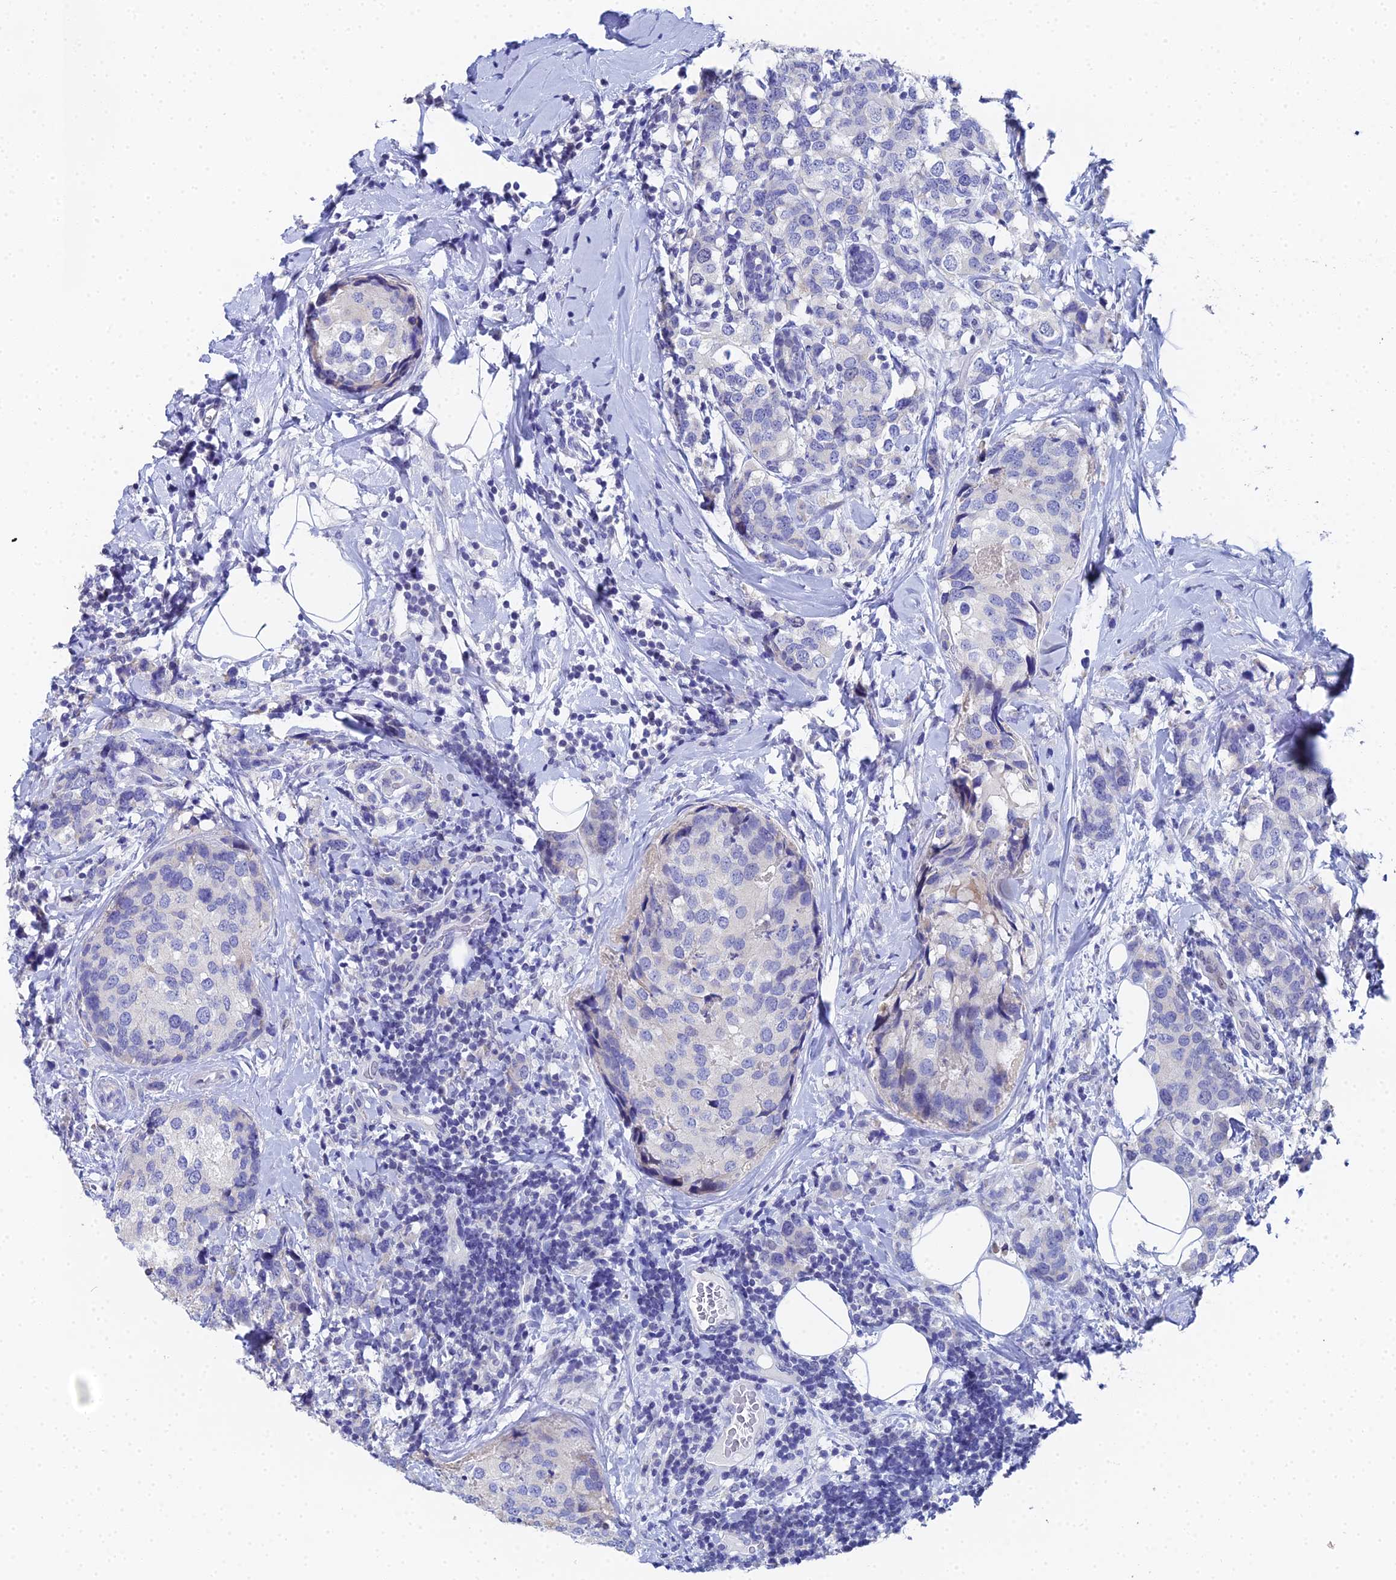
{"staining": {"intensity": "negative", "quantity": "none", "location": "none"}, "tissue": "breast cancer", "cell_type": "Tumor cells", "image_type": "cancer", "snomed": [{"axis": "morphology", "description": "Lobular carcinoma"}, {"axis": "topography", "description": "Breast"}], "caption": "The IHC micrograph has no significant expression in tumor cells of breast lobular carcinoma tissue.", "gene": "OCM", "patient": {"sex": "female", "age": 59}}